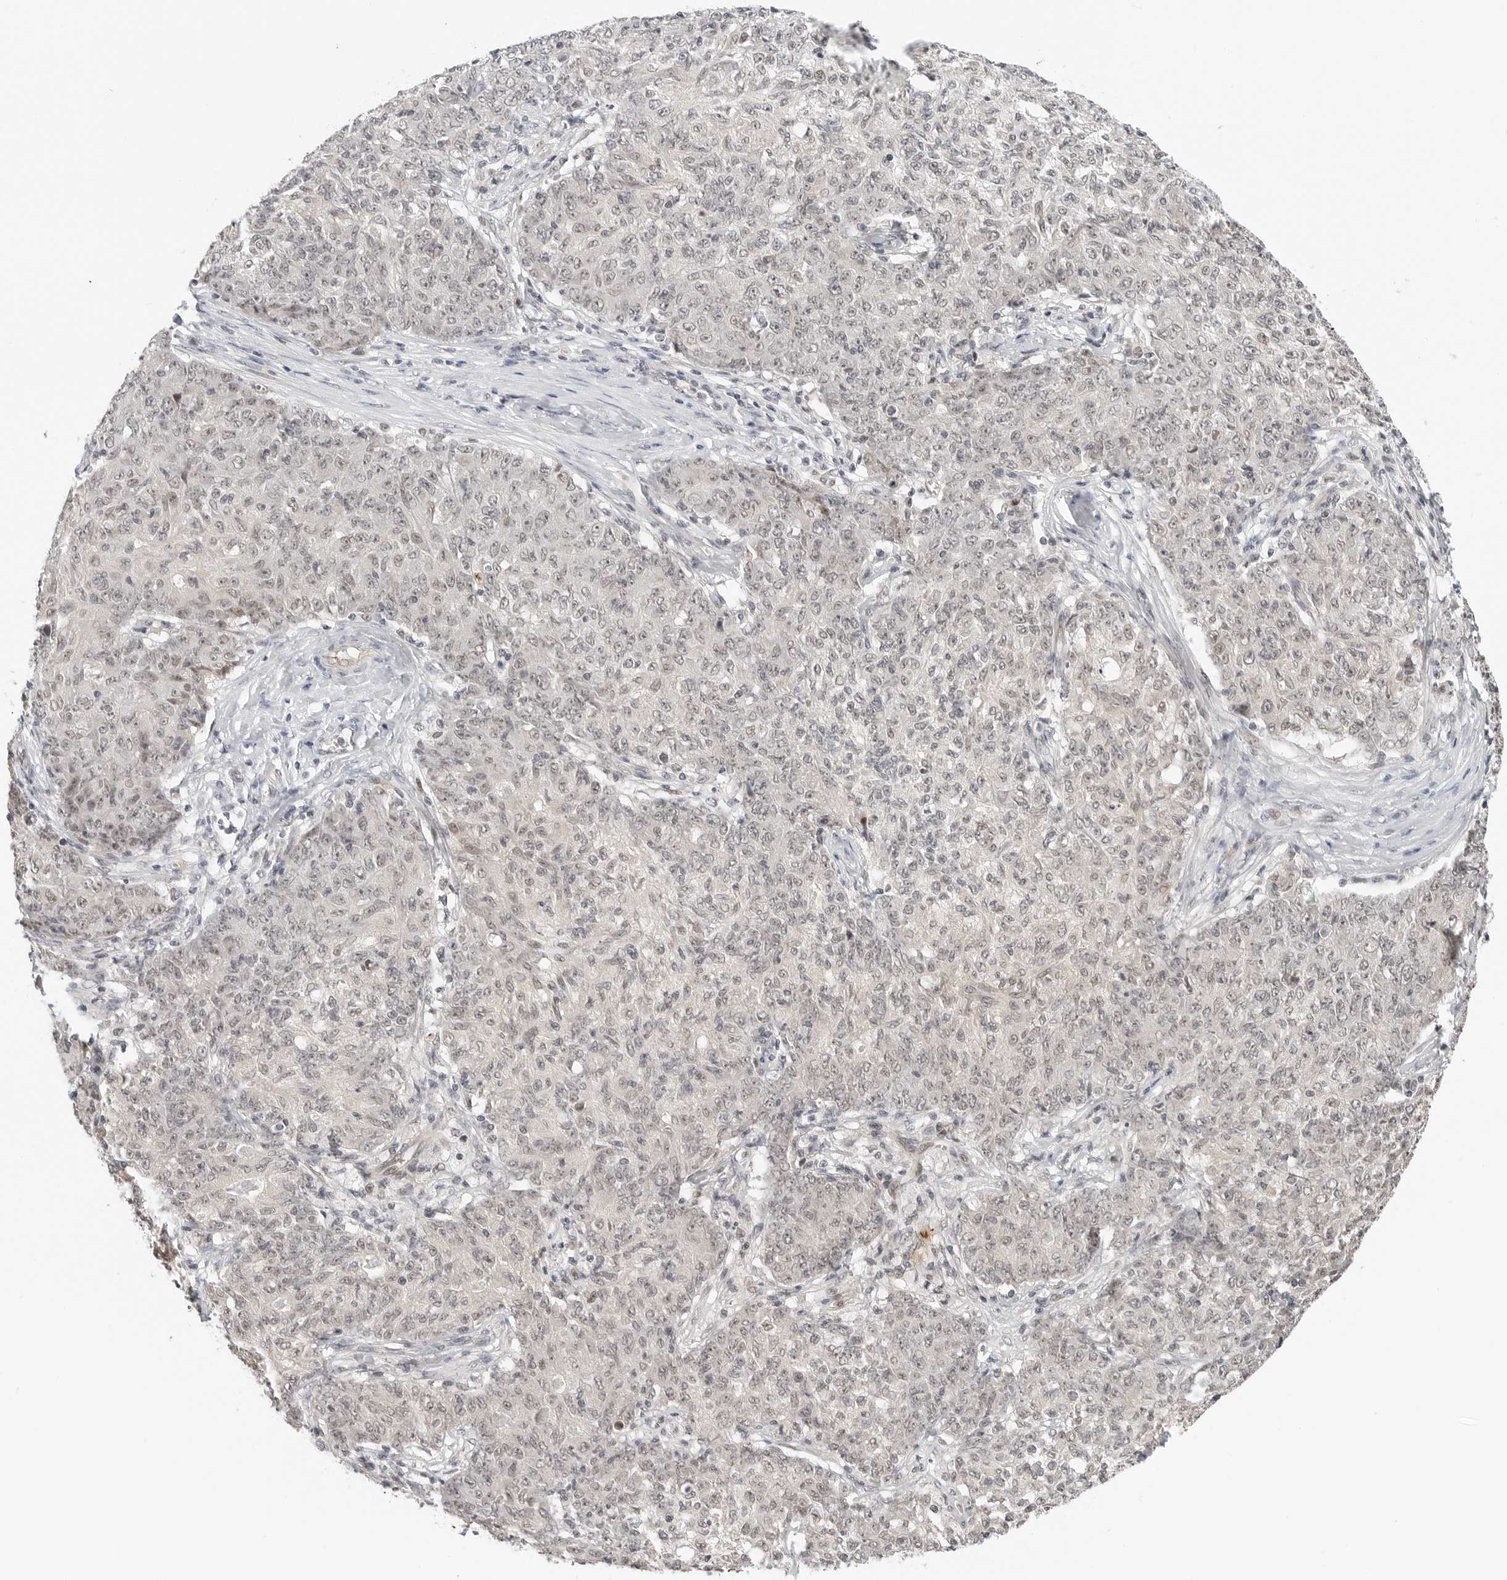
{"staining": {"intensity": "weak", "quantity": "25%-75%", "location": "nuclear"}, "tissue": "ovarian cancer", "cell_type": "Tumor cells", "image_type": "cancer", "snomed": [{"axis": "morphology", "description": "Carcinoma, endometroid"}, {"axis": "topography", "description": "Ovary"}], "caption": "Human ovarian endometroid carcinoma stained with a brown dye displays weak nuclear positive staining in approximately 25%-75% of tumor cells.", "gene": "TSEN2", "patient": {"sex": "female", "age": 42}}